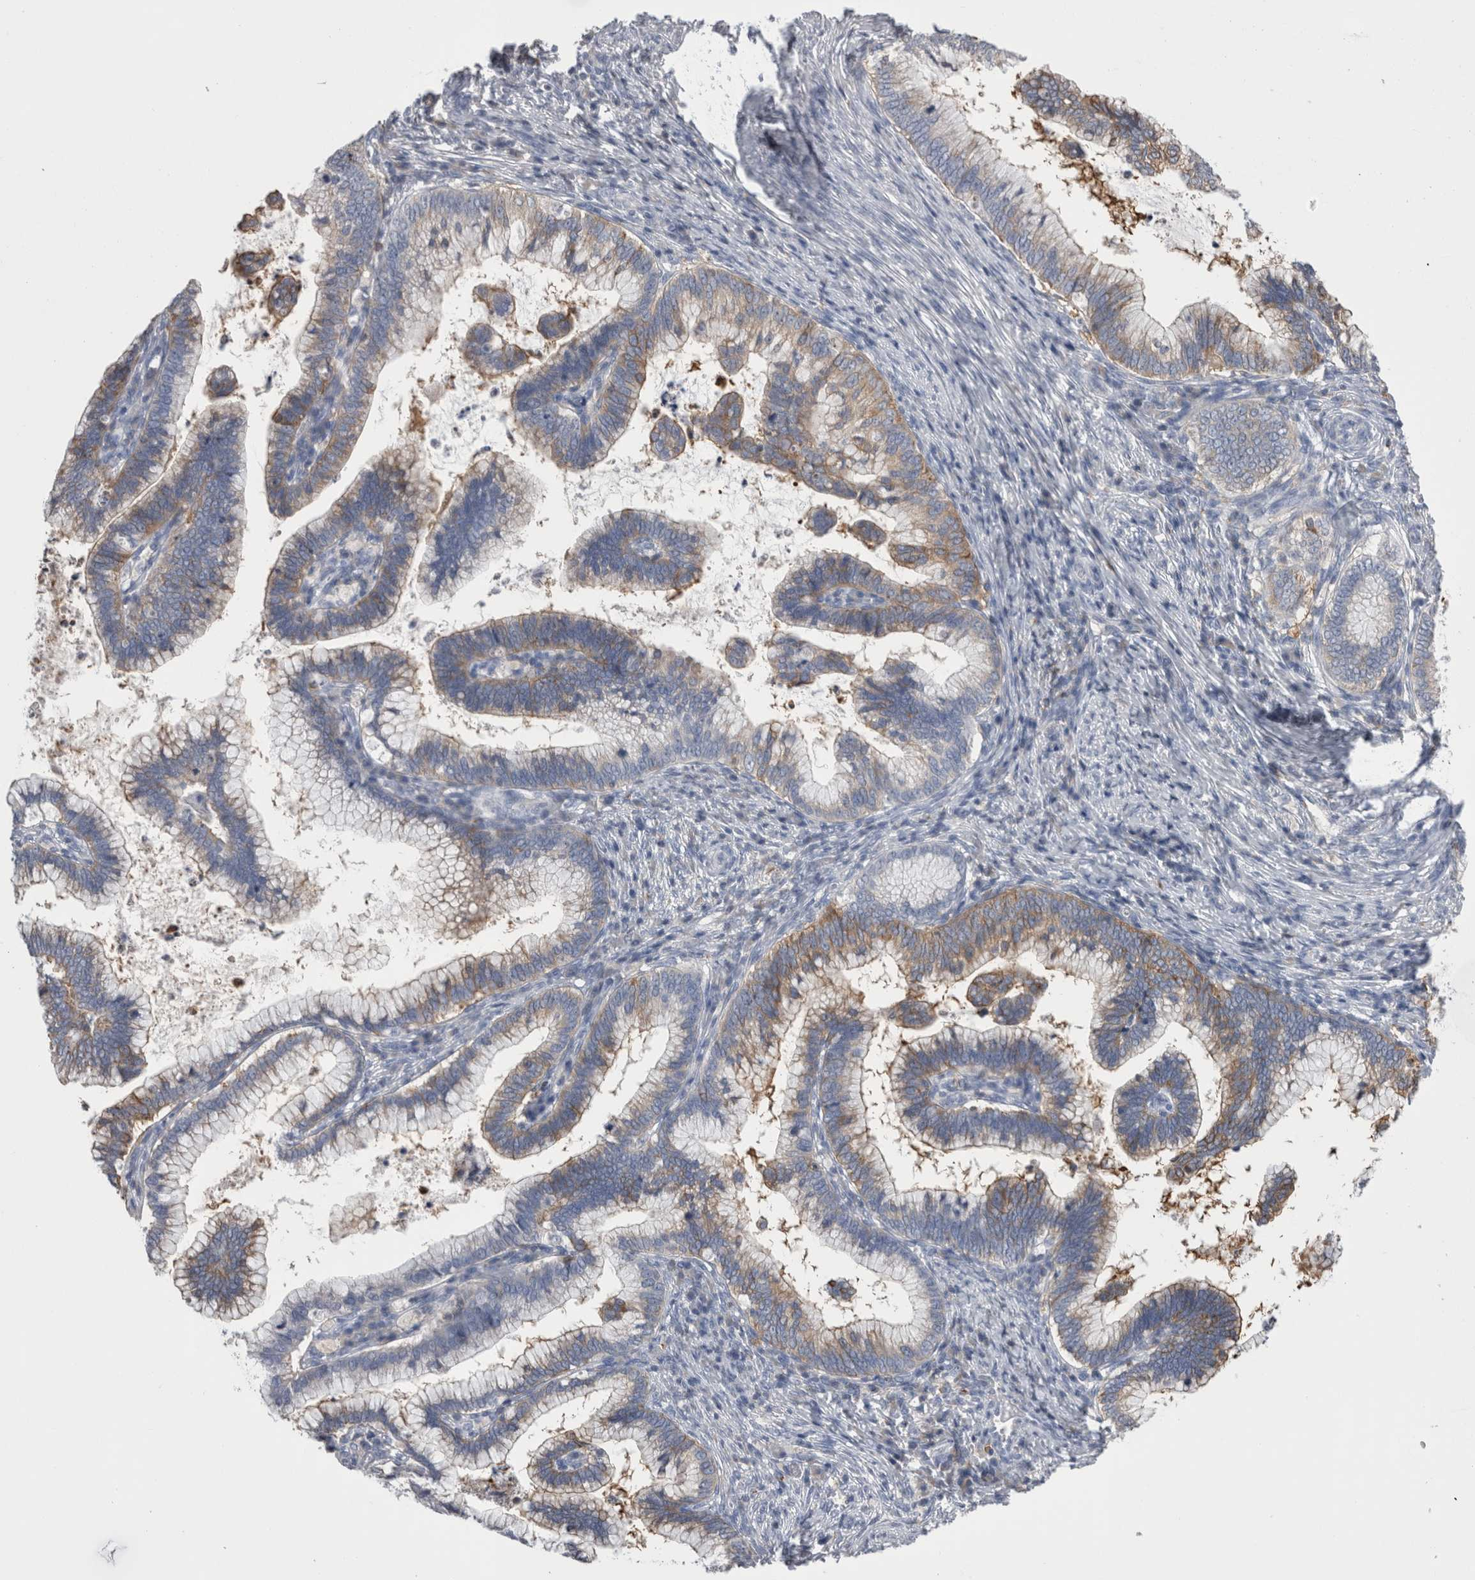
{"staining": {"intensity": "moderate", "quantity": "<25%", "location": "cytoplasmic/membranous"}, "tissue": "cervical cancer", "cell_type": "Tumor cells", "image_type": "cancer", "snomed": [{"axis": "morphology", "description": "Adenocarcinoma, NOS"}, {"axis": "topography", "description": "Cervix"}], "caption": "Protein expression analysis of cervical cancer reveals moderate cytoplasmic/membranous positivity in about <25% of tumor cells. The protein of interest is stained brown, and the nuclei are stained in blue (DAB (3,3'-diaminobenzidine) IHC with brightfield microscopy, high magnification).", "gene": "DCTN6", "patient": {"sex": "female", "age": 36}}